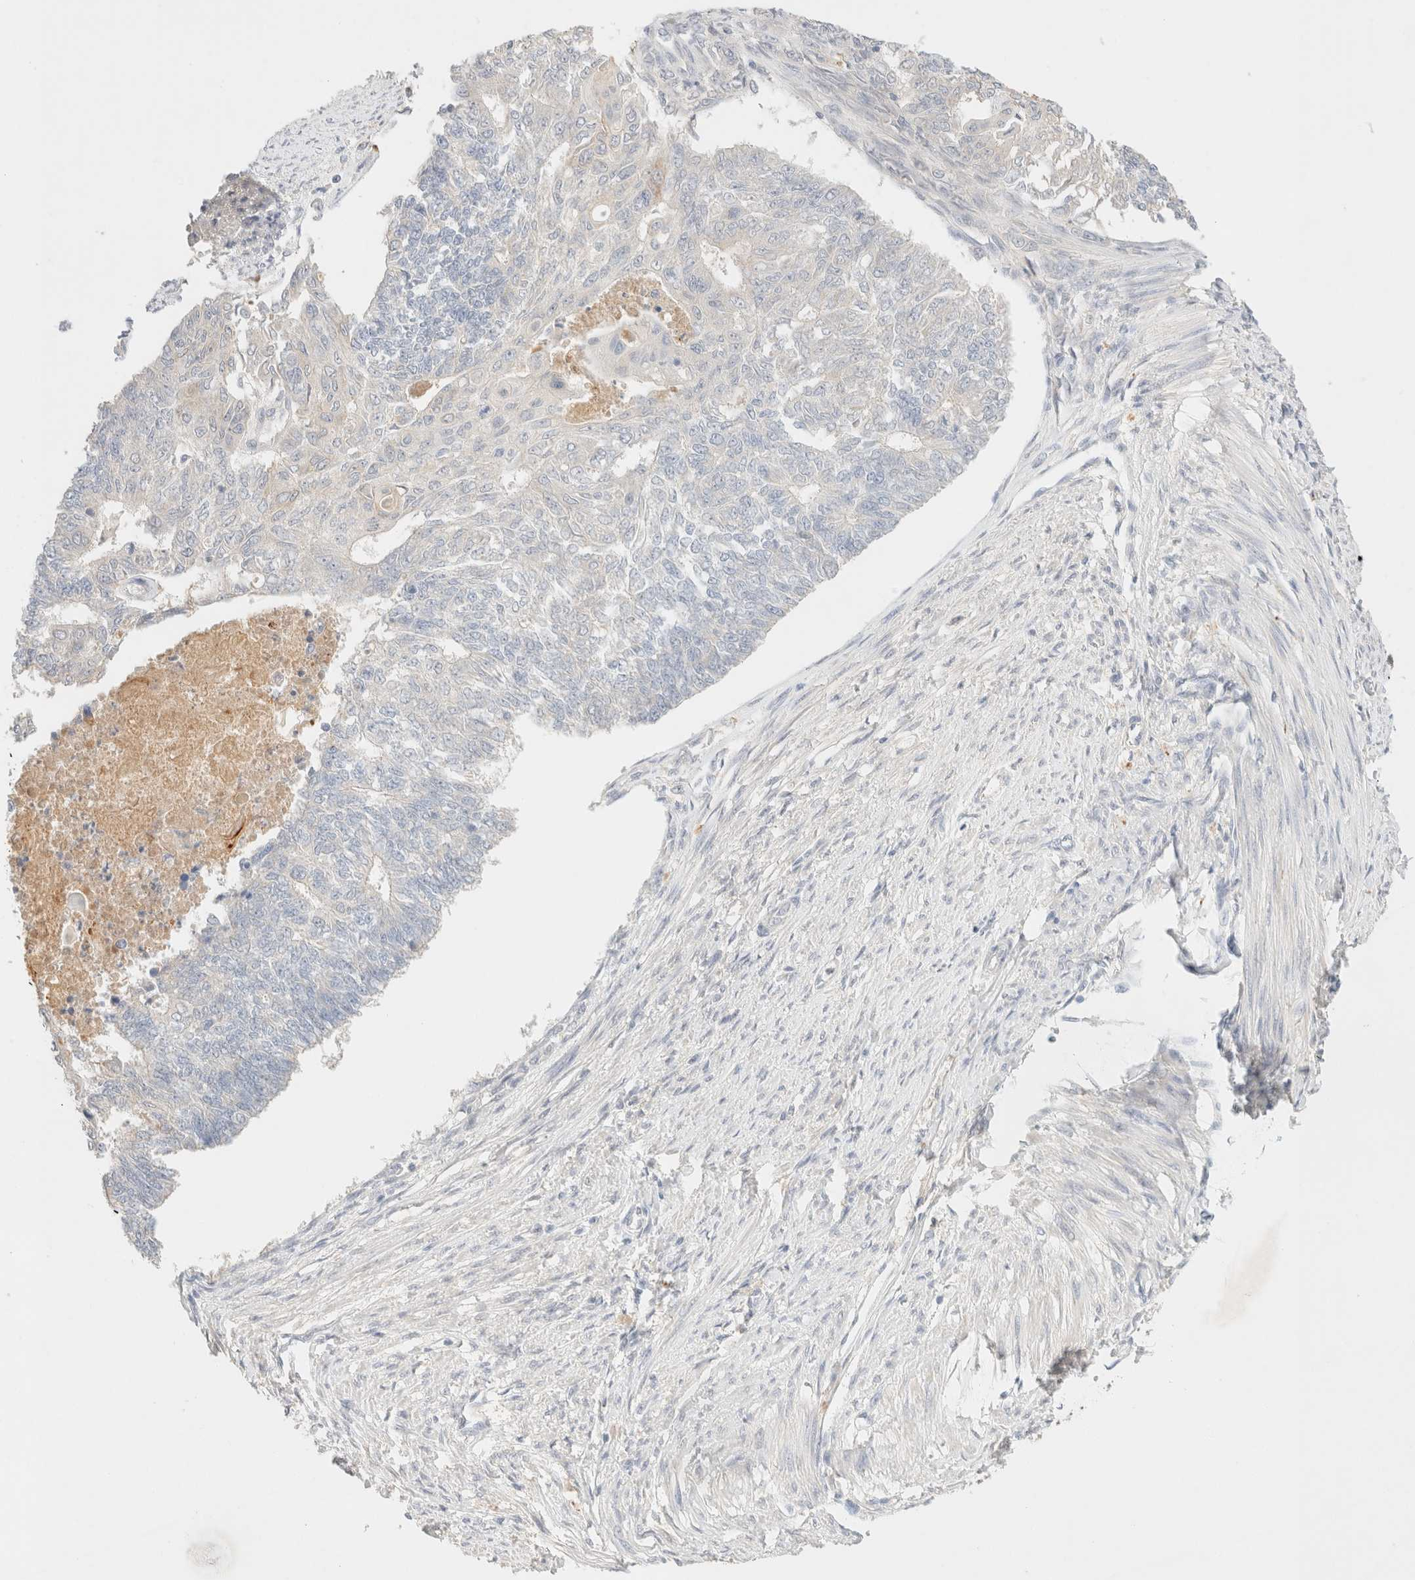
{"staining": {"intensity": "negative", "quantity": "none", "location": "none"}, "tissue": "endometrial cancer", "cell_type": "Tumor cells", "image_type": "cancer", "snomed": [{"axis": "morphology", "description": "Adenocarcinoma, NOS"}, {"axis": "topography", "description": "Endometrium"}], "caption": "DAB immunohistochemical staining of human endometrial cancer demonstrates no significant expression in tumor cells. Brightfield microscopy of IHC stained with DAB (brown) and hematoxylin (blue), captured at high magnification.", "gene": "SNTB1", "patient": {"sex": "female", "age": 32}}